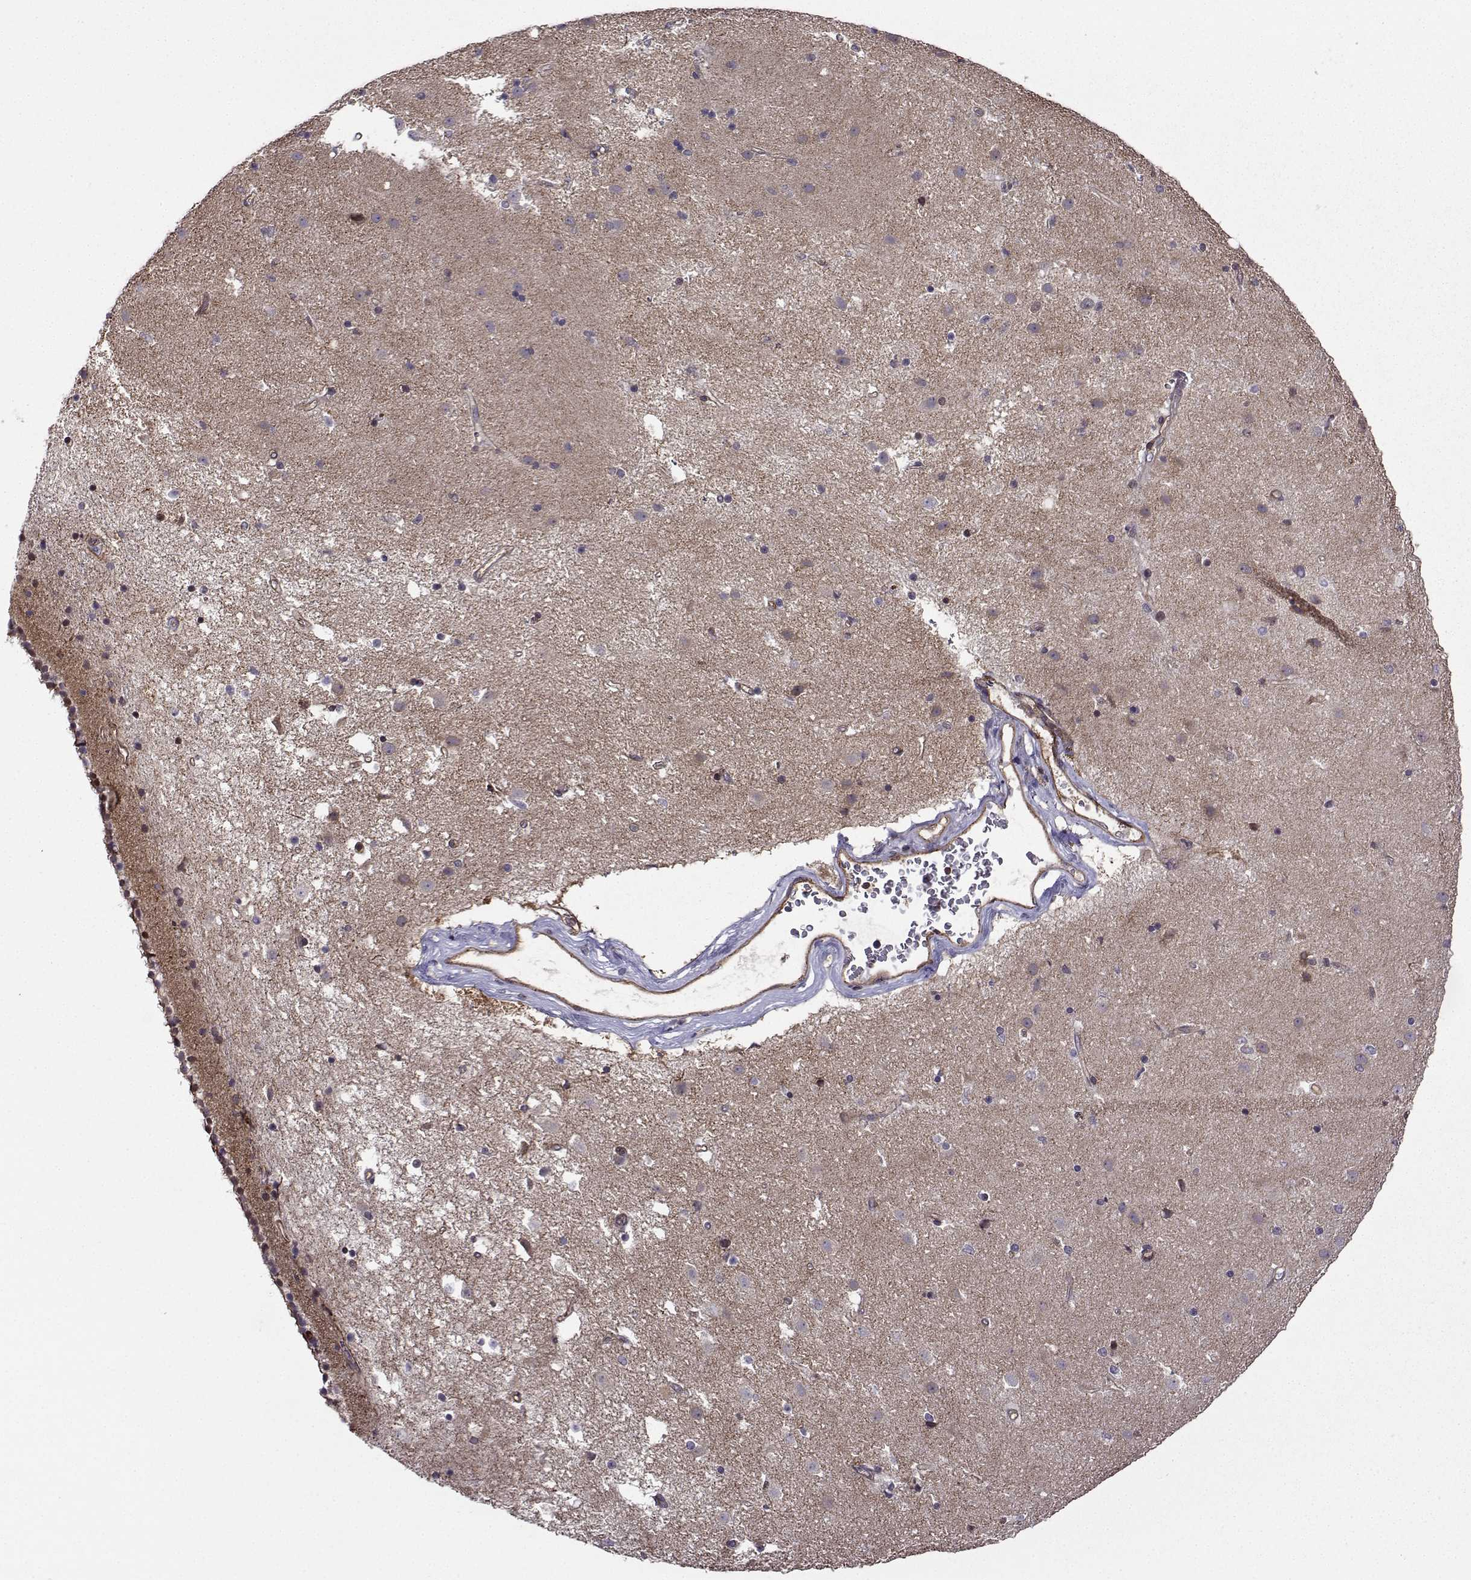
{"staining": {"intensity": "moderate", "quantity": "<25%", "location": "nuclear"}, "tissue": "caudate", "cell_type": "Glial cells", "image_type": "normal", "snomed": [{"axis": "morphology", "description": "Normal tissue, NOS"}, {"axis": "topography", "description": "Lateral ventricle wall"}], "caption": "Protein analysis of unremarkable caudate demonstrates moderate nuclear staining in approximately <25% of glial cells. Nuclei are stained in blue.", "gene": "ITGB8", "patient": {"sex": "female", "age": 71}}